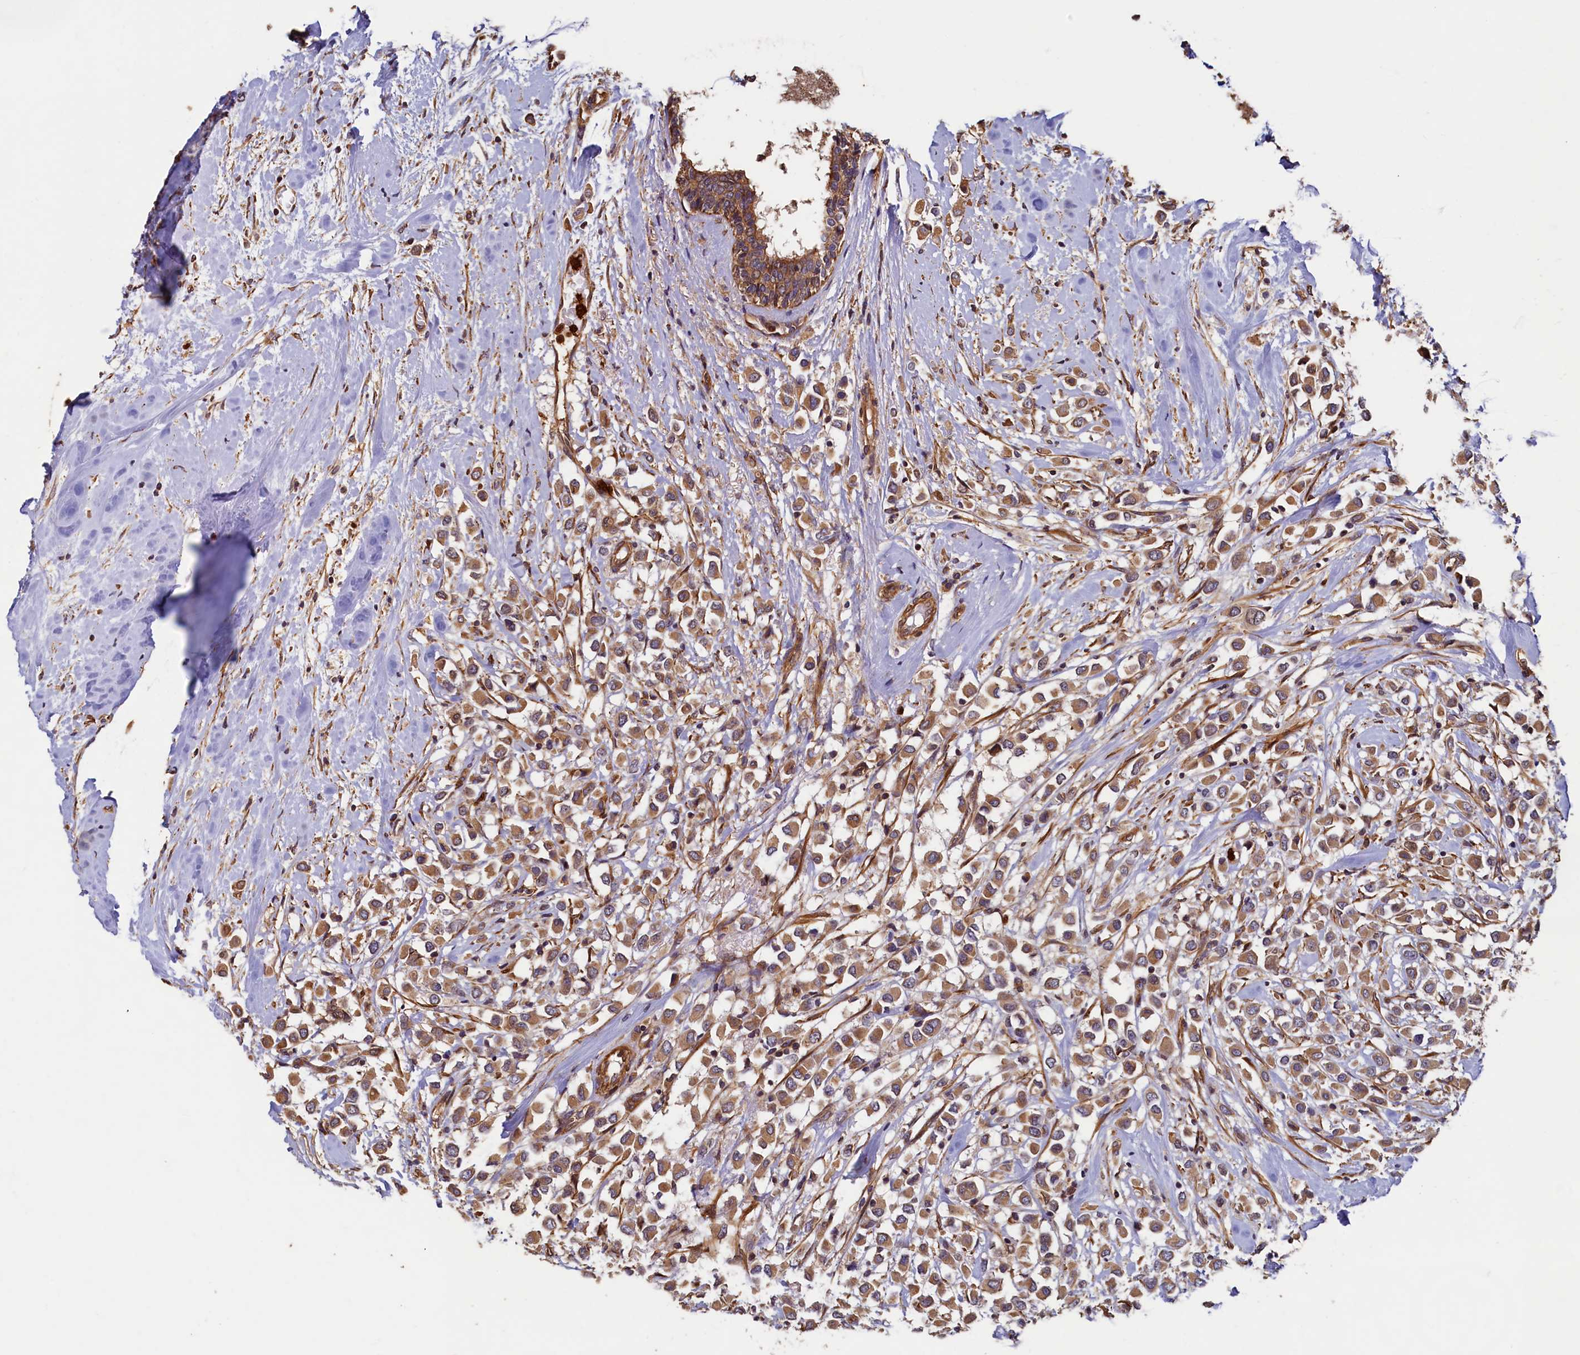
{"staining": {"intensity": "moderate", "quantity": ">75%", "location": "cytoplasmic/membranous"}, "tissue": "breast cancer", "cell_type": "Tumor cells", "image_type": "cancer", "snomed": [{"axis": "morphology", "description": "Duct carcinoma"}, {"axis": "topography", "description": "Breast"}], "caption": "Immunohistochemistry (IHC) histopathology image of neoplastic tissue: breast infiltrating ductal carcinoma stained using IHC exhibits medium levels of moderate protein expression localized specifically in the cytoplasmic/membranous of tumor cells, appearing as a cytoplasmic/membranous brown color.", "gene": "CCDC102B", "patient": {"sex": "female", "age": 87}}